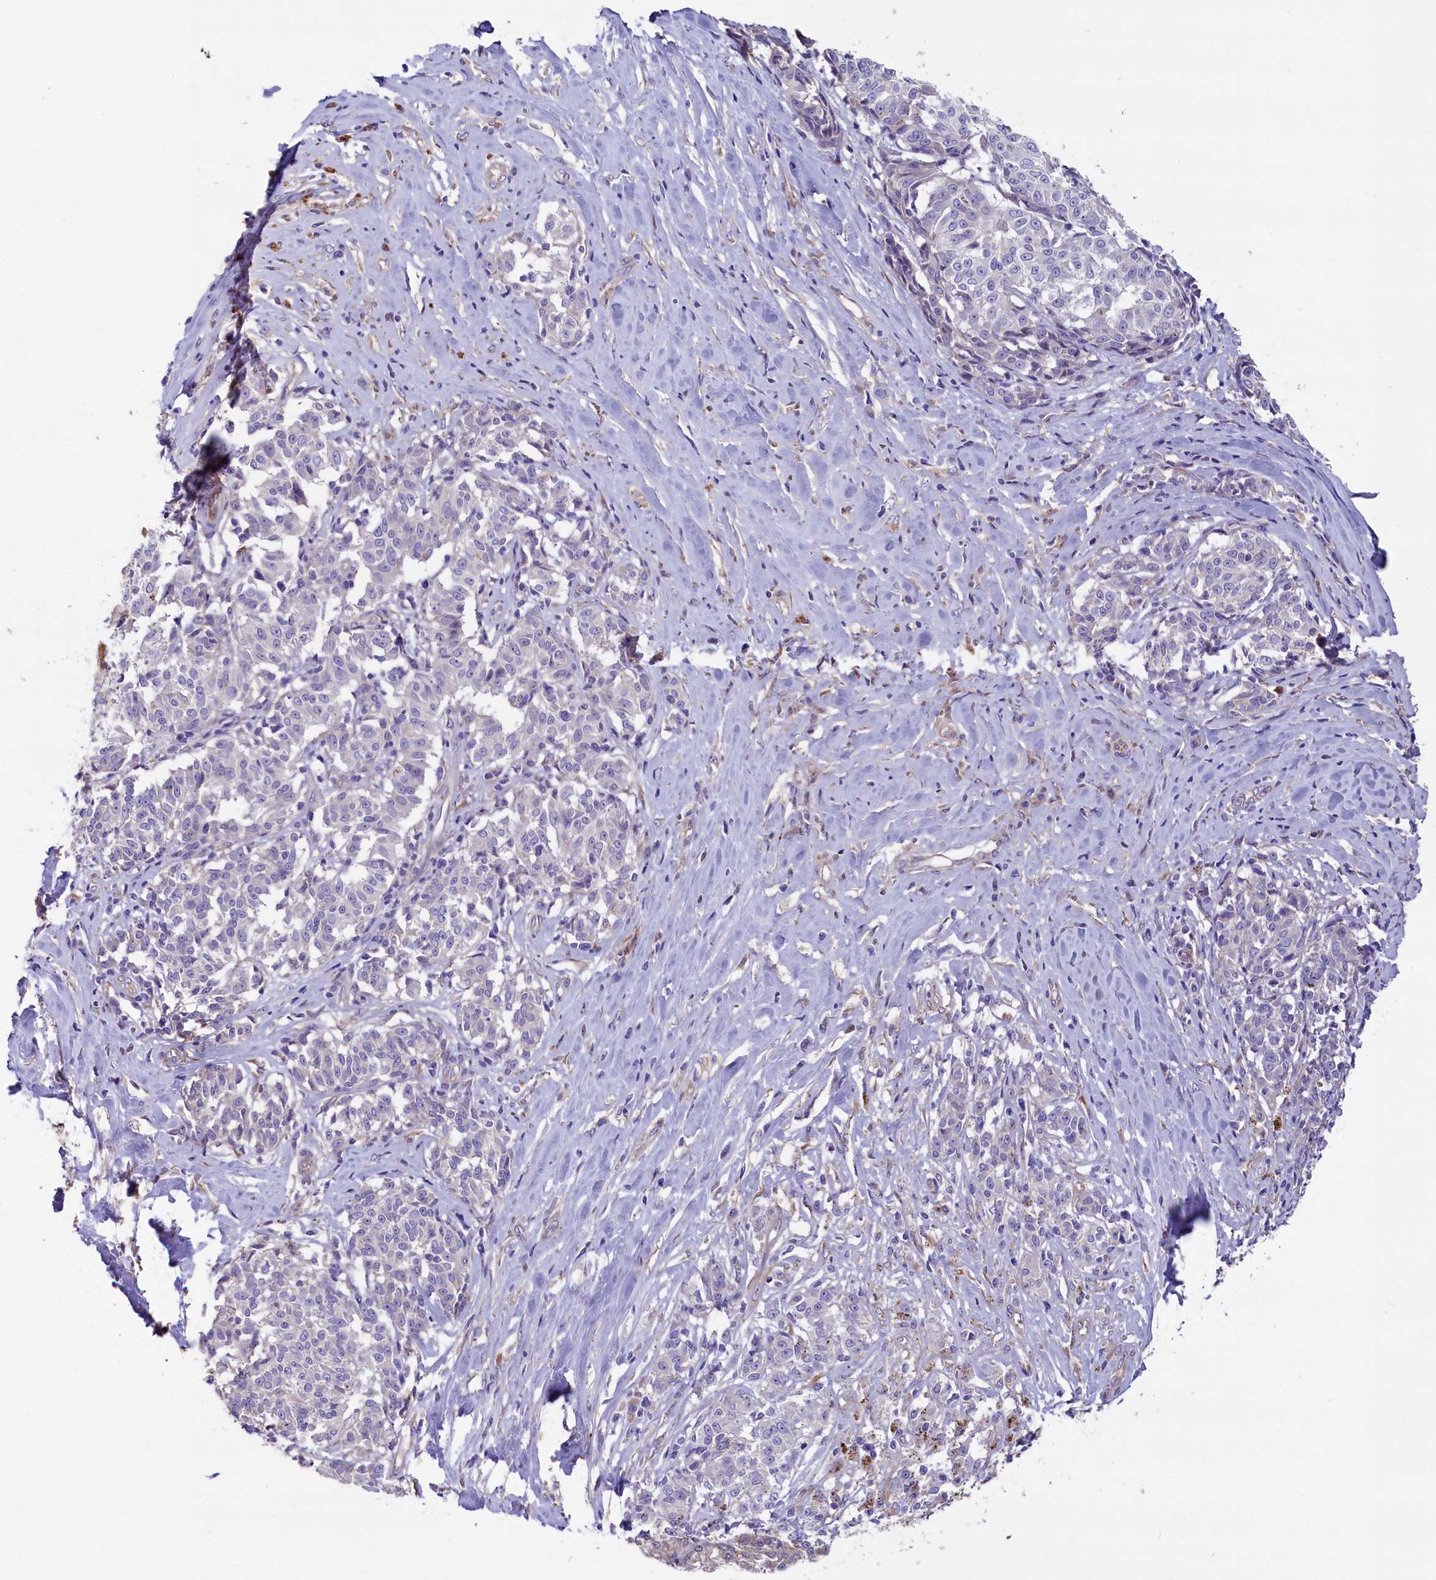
{"staining": {"intensity": "strong", "quantity": ">75%", "location": "cytoplasmic/membranous"}, "tissue": "melanoma", "cell_type": "Tumor cells", "image_type": "cancer", "snomed": [{"axis": "morphology", "description": "Malignant melanoma, NOS"}, {"axis": "topography", "description": "Skin"}], "caption": "A brown stain shows strong cytoplasmic/membranous positivity of a protein in human malignant melanoma tumor cells. The staining was performed using DAB (3,3'-diaminobenzidine) to visualize the protein expression in brown, while the nuclei were stained in blue with hematoxylin (Magnification: 20x).", "gene": "GPR108", "patient": {"sex": "female", "age": 72}}